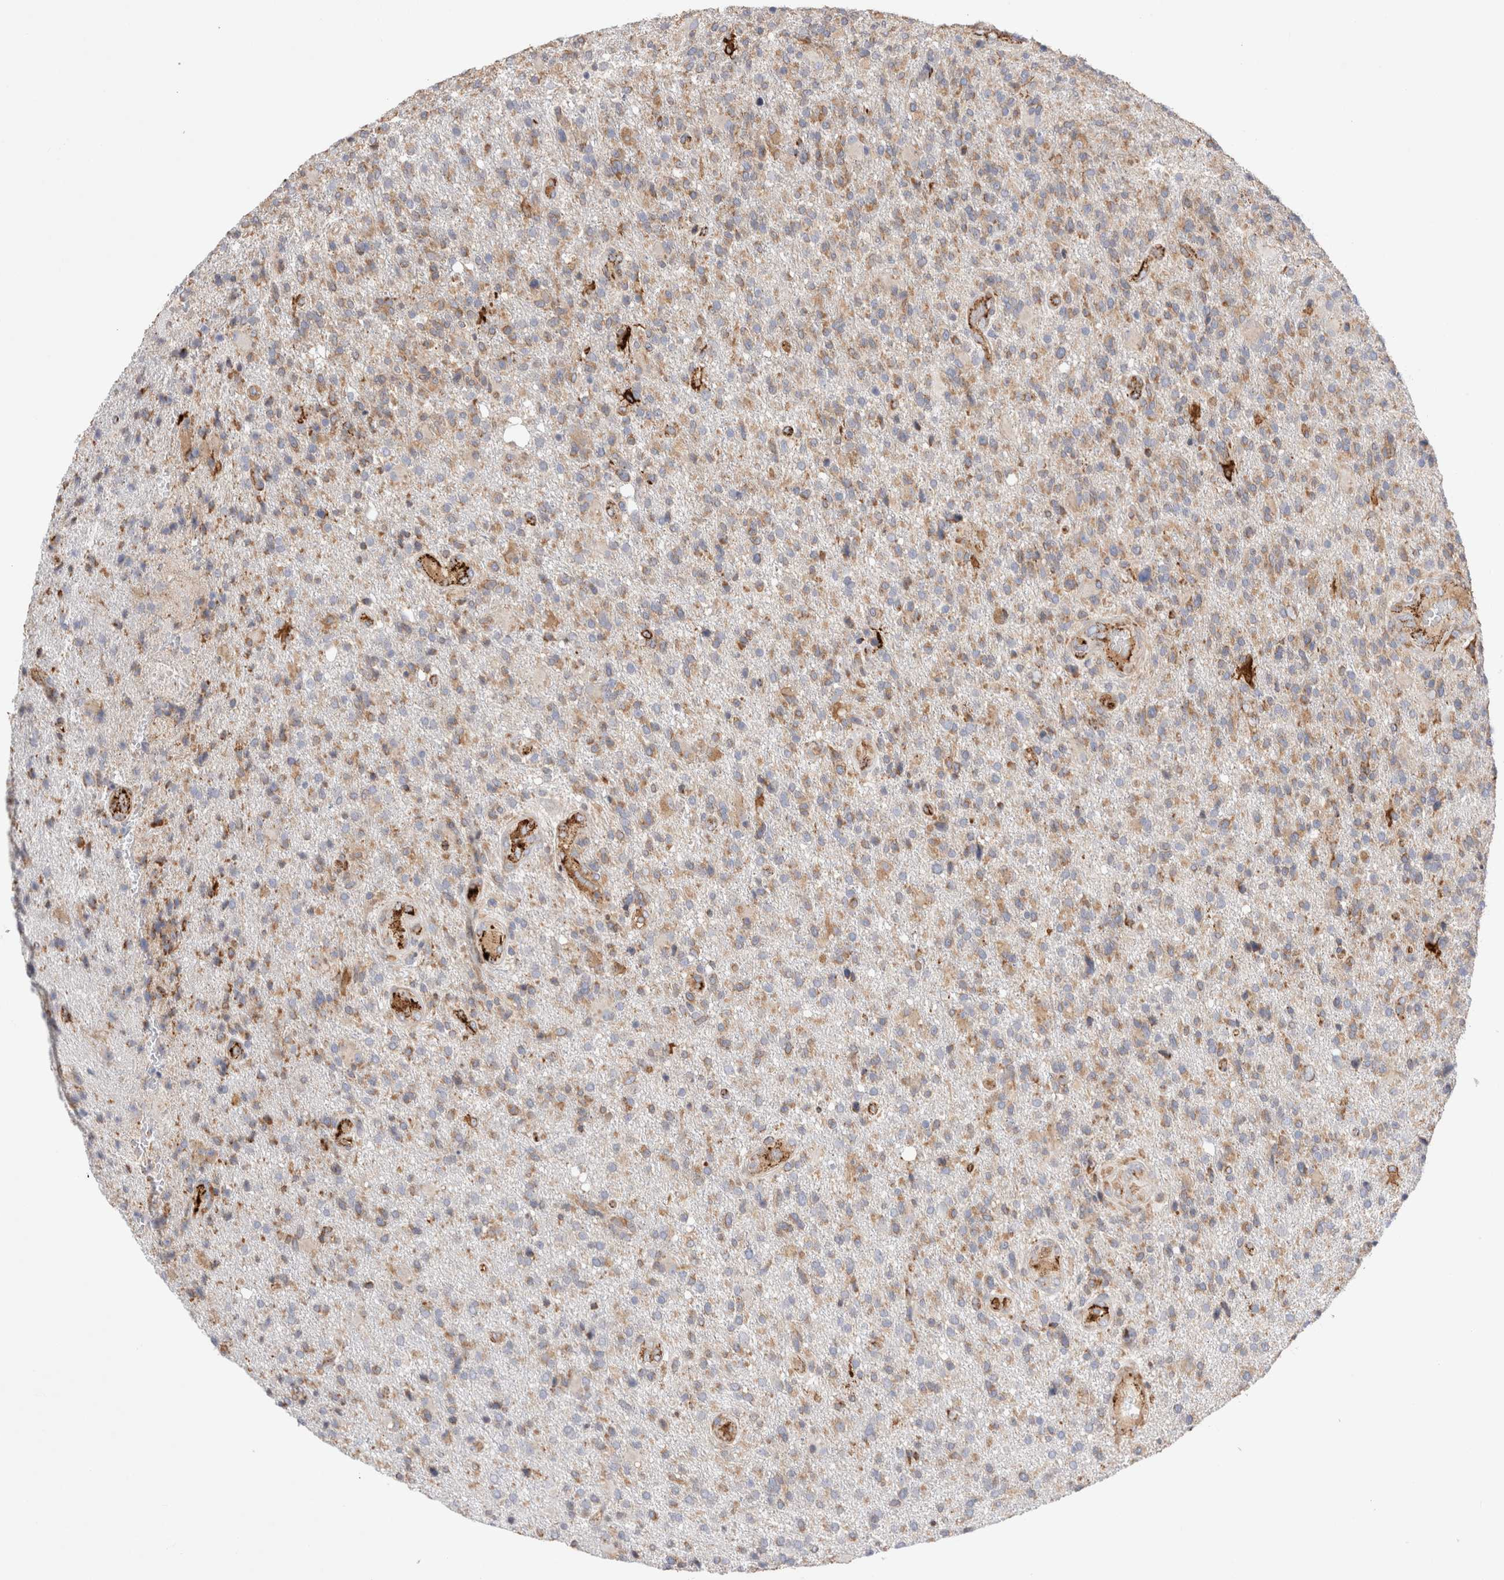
{"staining": {"intensity": "moderate", "quantity": ">75%", "location": "cytoplasmic/membranous"}, "tissue": "glioma", "cell_type": "Tumor cells", "image_type": "cancer", "snomed": [{"axis": "morphology", "description": "Glioma, malignant, High grade"}, {"axis": "topography", "description": "Brain"}], "caption": "Brown immunohistochemical staining in glioma displays moderate cytoplasmic/membranous staining in about >75% of tumor cells. (DAB (3,3'-diaminobenzidine) IHC, brown staining for protein, blue staining for nuclei).", "gene": "CNPY4", "patient": {"sex": "male", "age": 72}}